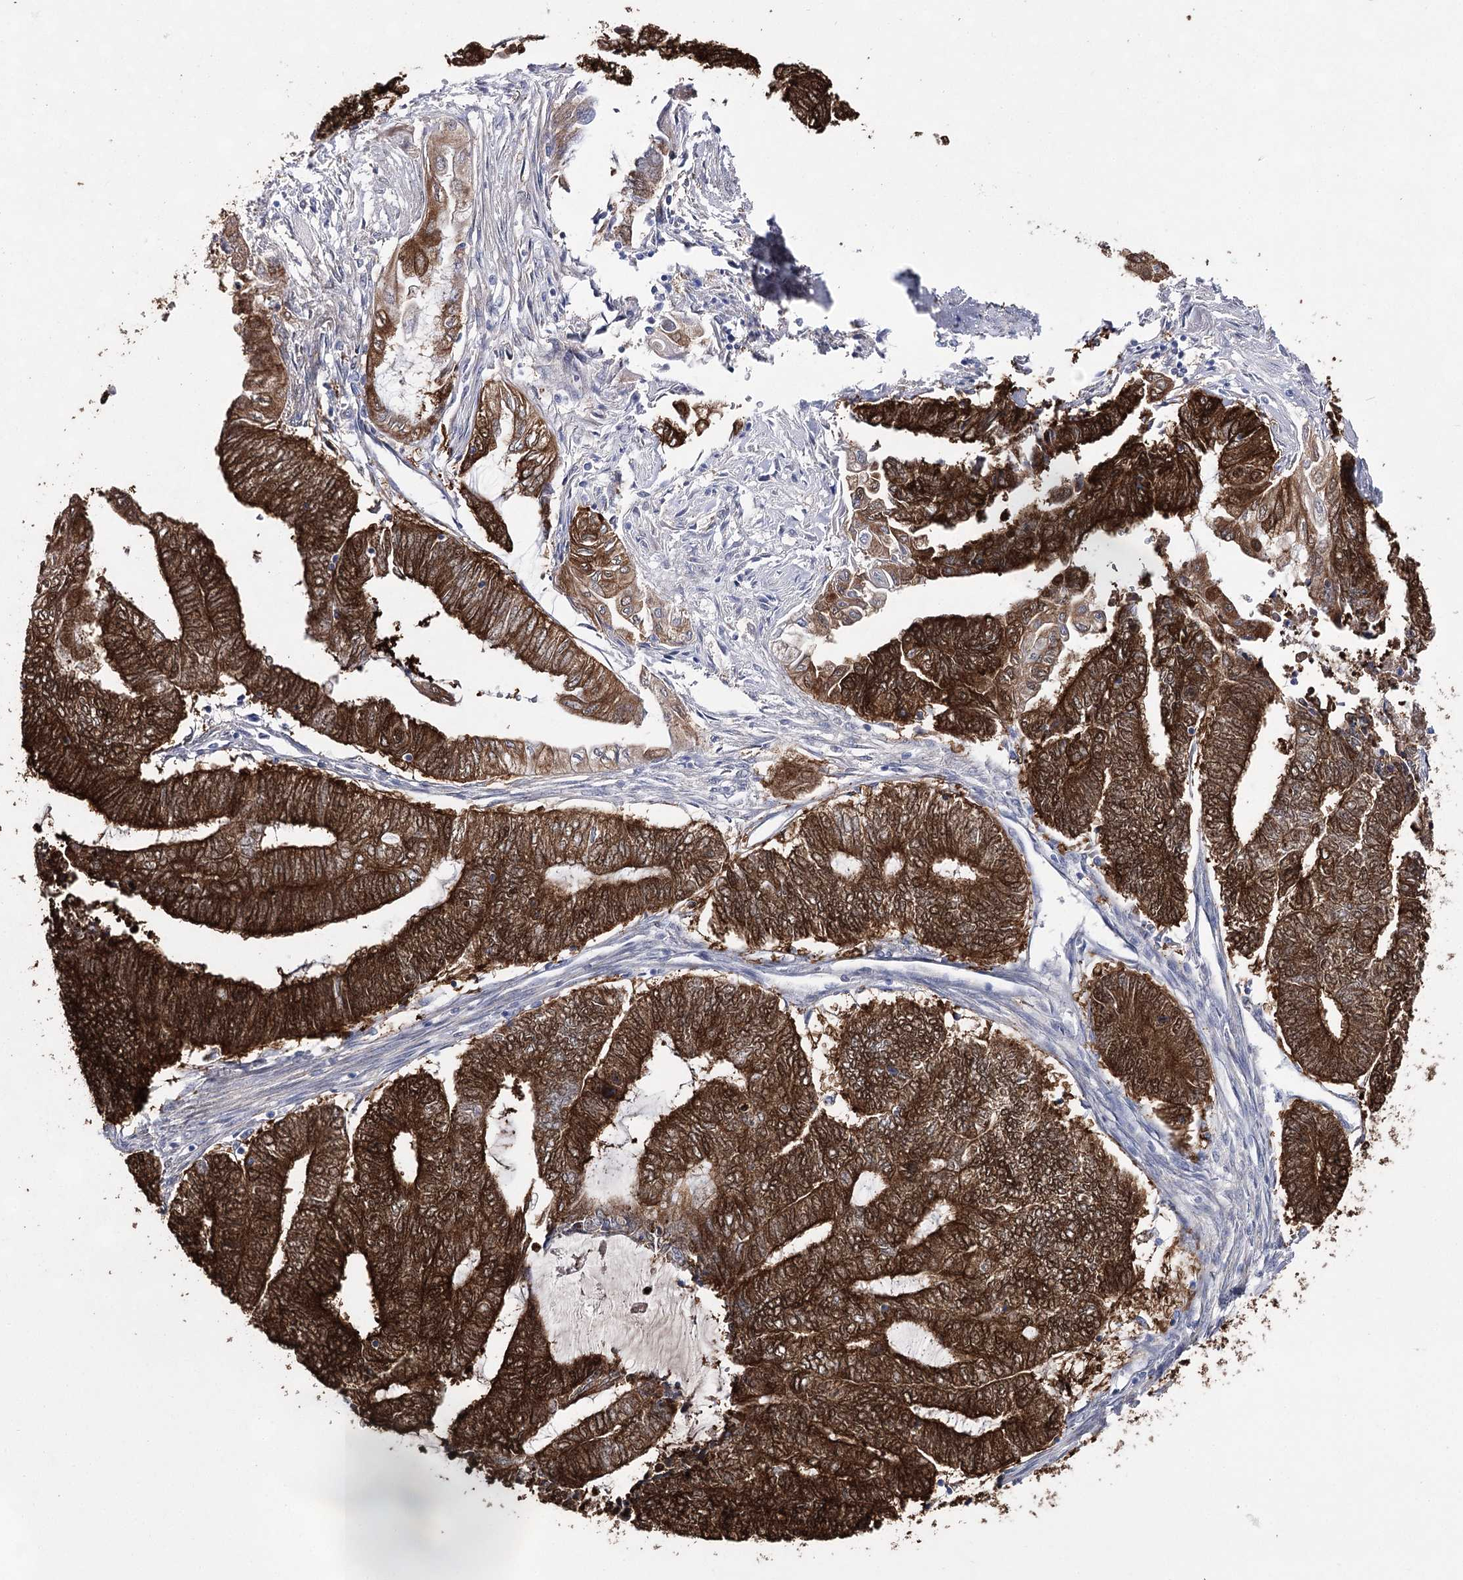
{"staining": {"intensity": "strong", "quantity": ">75%", "location": "cytoplasmic/membranous,nuclear"}, "tissue": "endometrial cancer", "cell_type": "Tumor cells", "image_type": "cancer", "snomed": [{"axis": "morphology", "description": "Adenocarcinoma, NOS"}, {"axis": "topography", "description": "Uterus"}, {"axis": "topography", "description": "Endometrium"}], "caption": "DAB (3,3'-diaminobenzidine) immunohistochemical staining of human endometrial cancer demonstrates strong cytoplasmic/membranous and nuclear protein expression in about >75% of tumor cells. Using DAB (3,3'-diaminobenzidine) (brown) and hematoxylin (blue) stains, captured at high magnification using brightfield microscopy.", "gene": "UGDH", "patient": {"sex": "female", "age": 70}}